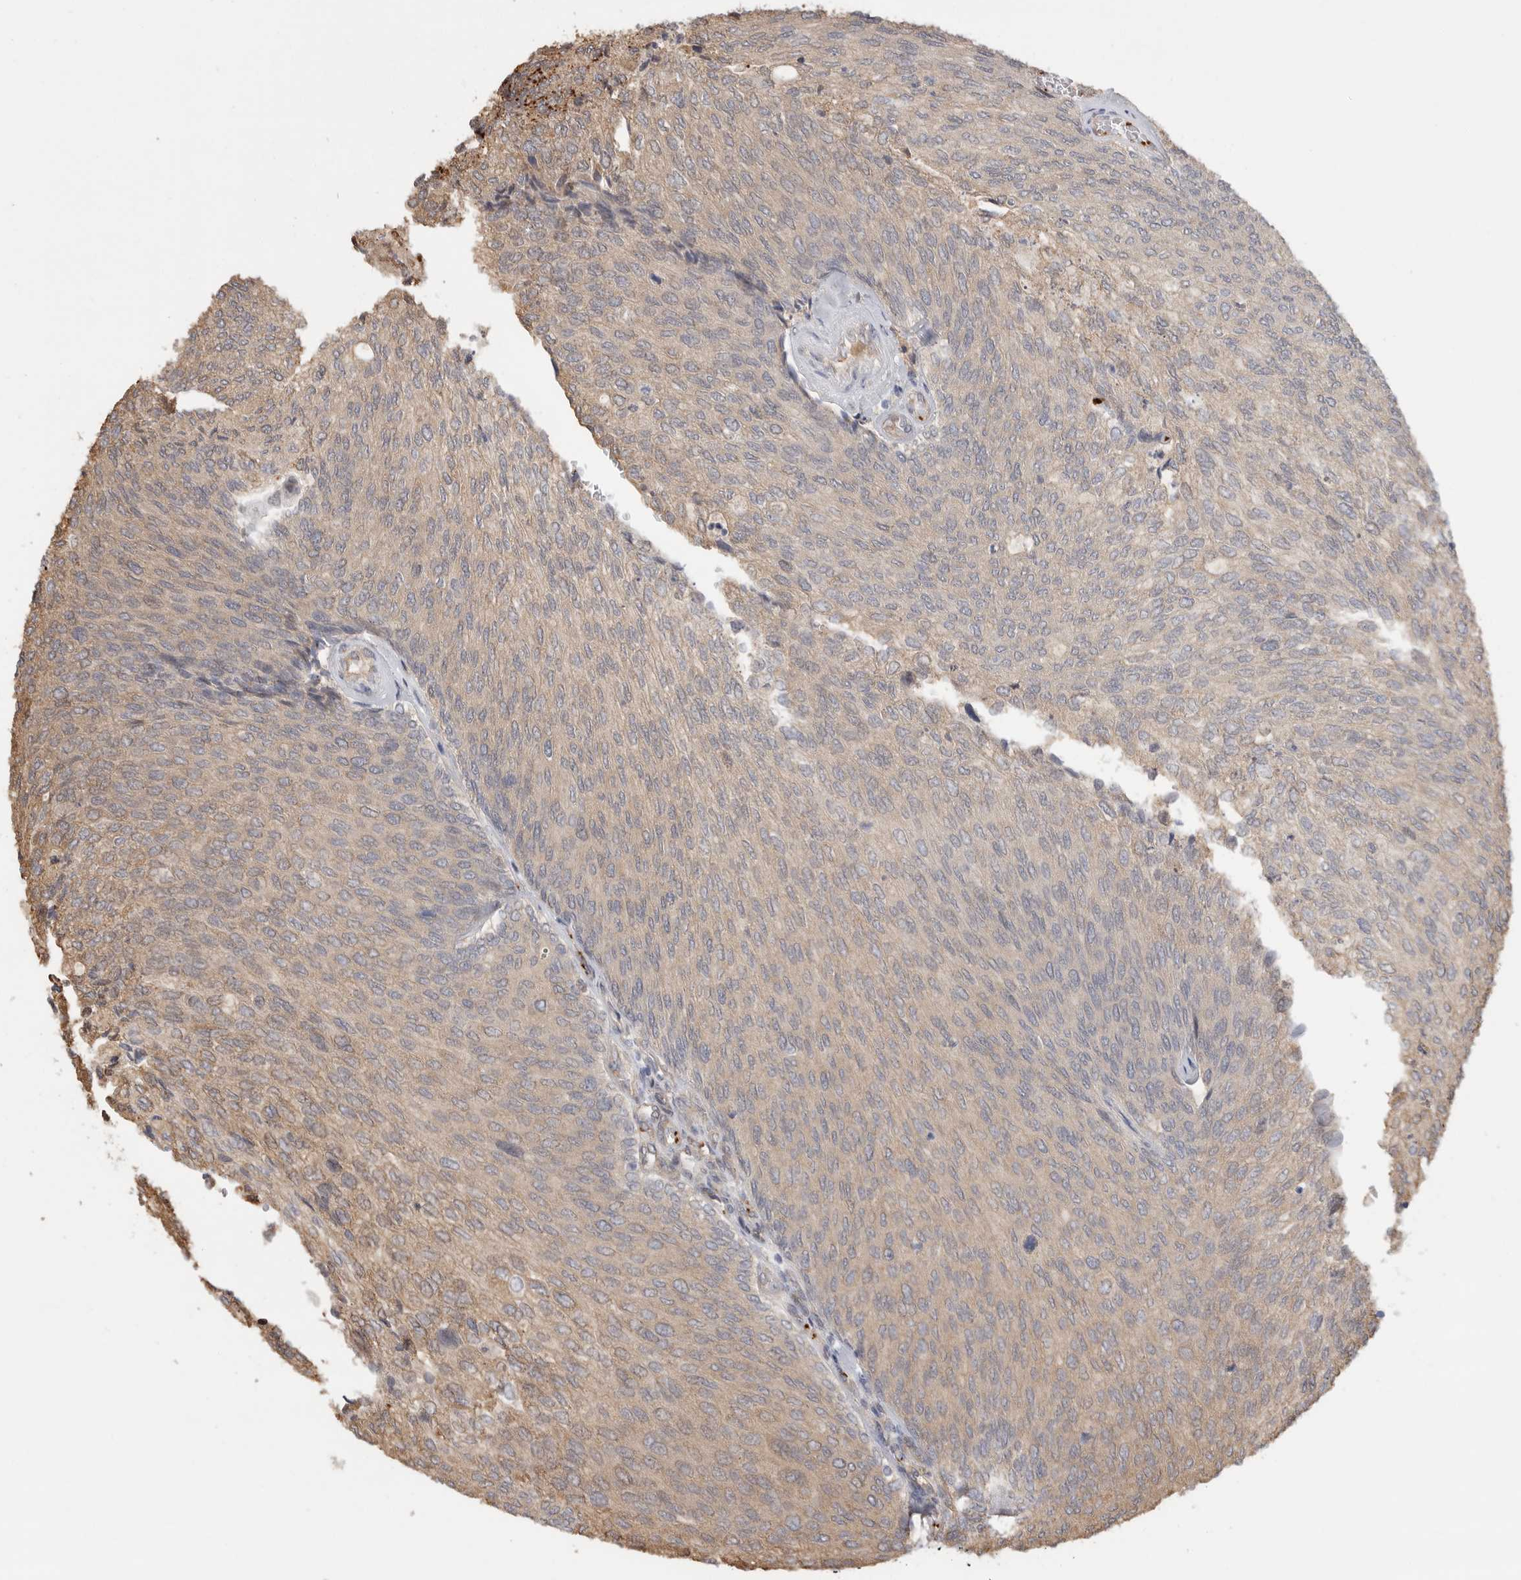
{"staining": {"intensity": "moderate", "quantity": "25%-75%", "location": "cytoplasmic/membranous"}, "tissue": "urothelial cancer", "cell_type": "Tumor cells", "image_type": "cancer", "snomed": [{"axis": "morphology", "description": "Urothelial carcinoma, Low grade"}, {"axis": "topography", "description": "Urinary bladder"}], "caption": "Moderate cytoplasmic/membranous positivity for a protein is appreciated in approximately 25%-75% of tumor cells of urothelial cancer using IHC.", "gene": "CDC42BPB", "patient": {"sex": "female", "age": 79}}